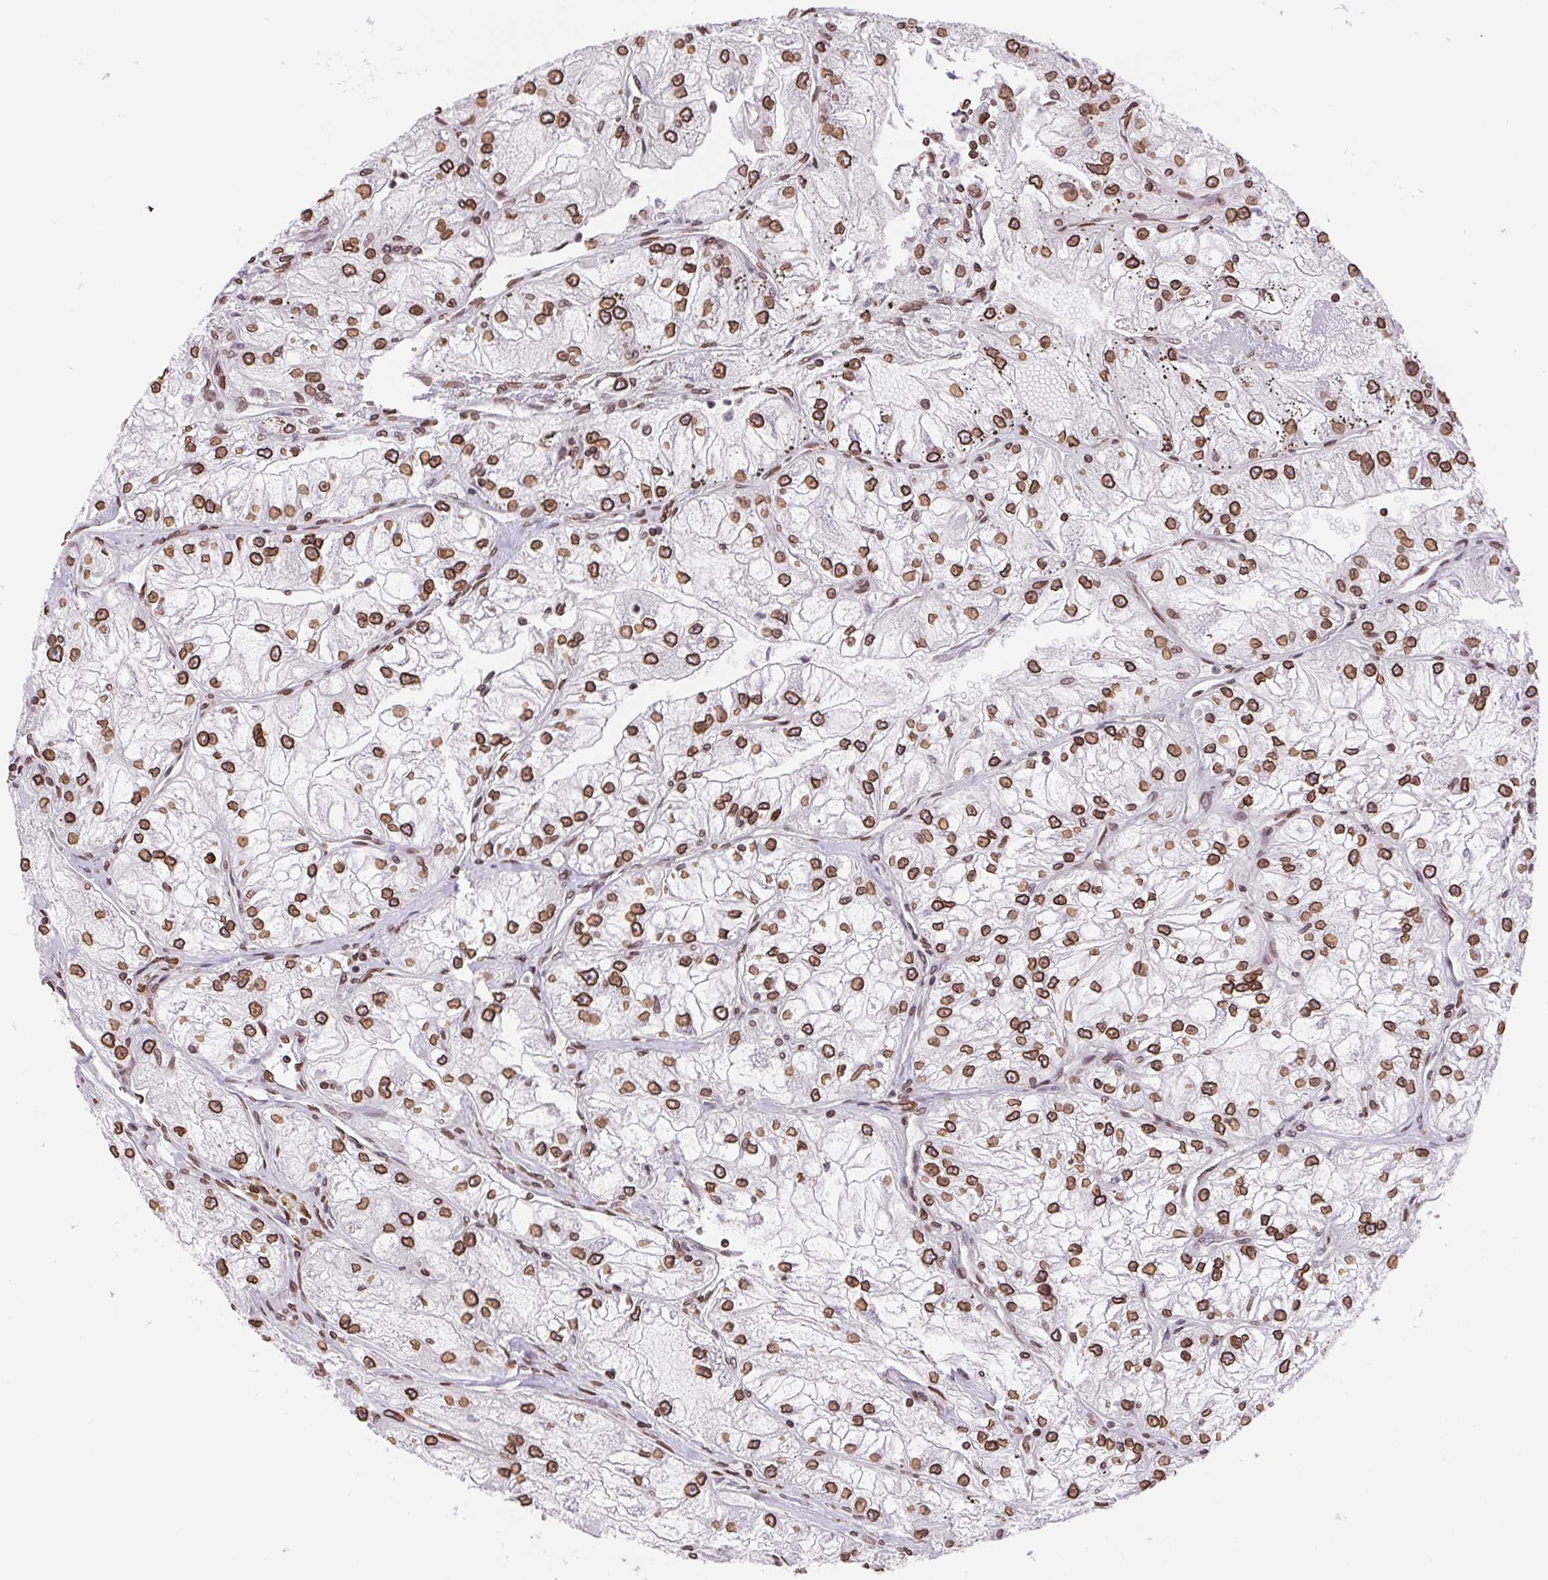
{"staining": {"intensity": "strong", "quantity": ">75%", "location": "cytoplasmic/membranous,nuclear"}, "tissue": "renal cancer", "cell_type": "Tumor cells", "image_type": "cancer", "snomed": [{"axis": "morphology", "description": "Adenocarcinoma, NOS"}, {"axis": "topography", "description": "Kidney"}], "caption": "Brown immunohistochemical staining in human renal cancer reveals strong cytoplasmic/membranous and nuclear staining in approximately >75% of tumor cells.", "gene": "LMNB2", "patient": {"sex": "female", "age": 72}}